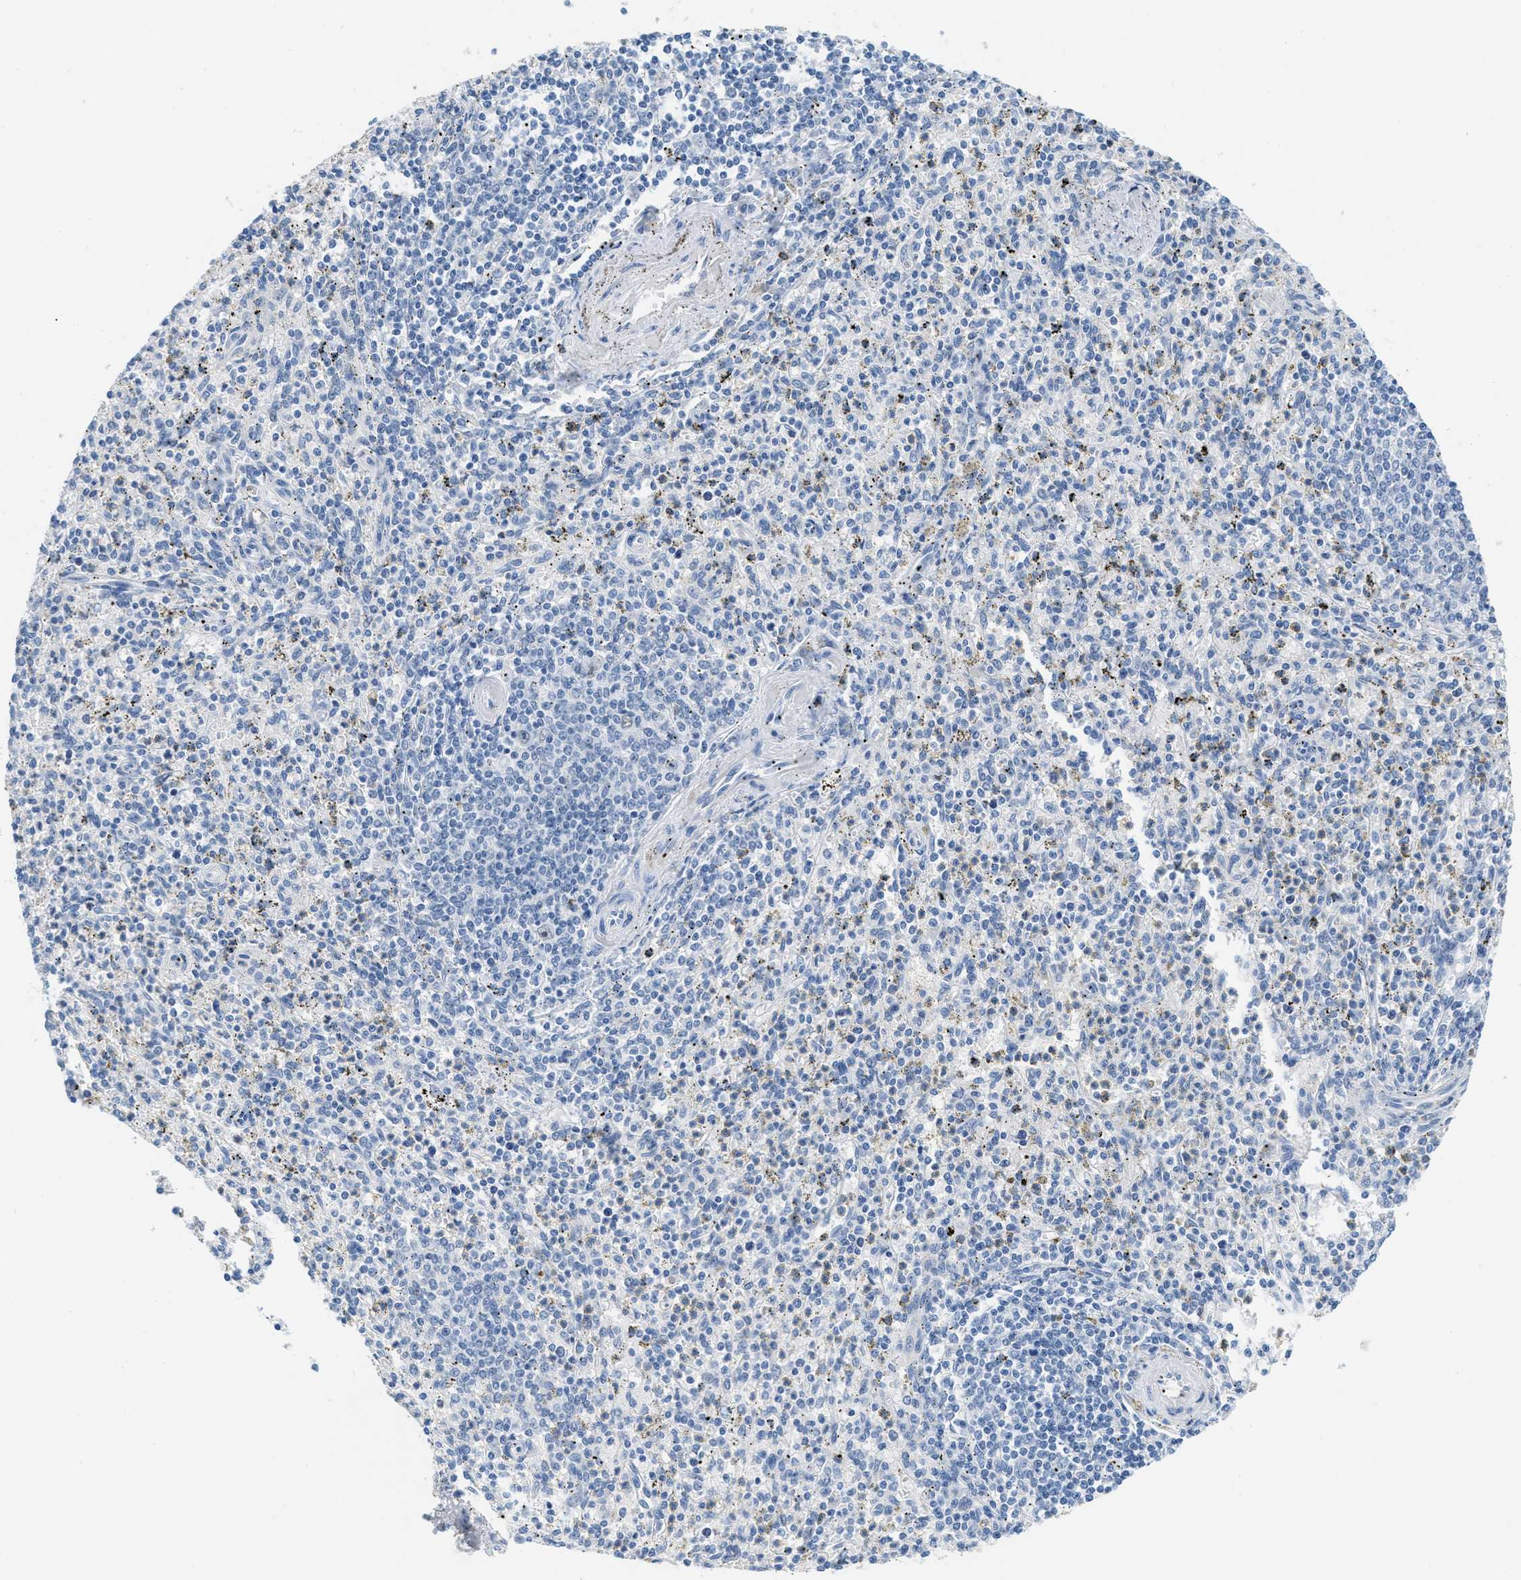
{"staining": {"intensity": "negative", "quantity": "none", "location": "none"}, "tissue": "spleen", "cell_type": "Cells in red pulp", "image_type": "normal", "snomed": [{"axis": "morphology", "description": "Normal tissue, NOS"}, {"axis": "topography", "description": "Spleen"}], "caption": "Immunohistochemistry (IHC) micrograph of normal spleen stained for a protein (brown), which displays no positivity in cells in red pulp. (DAB immunohistochemistry, high magnification).", "gene": "HSF2", "patient": {"sex": "male", "age": 72}}